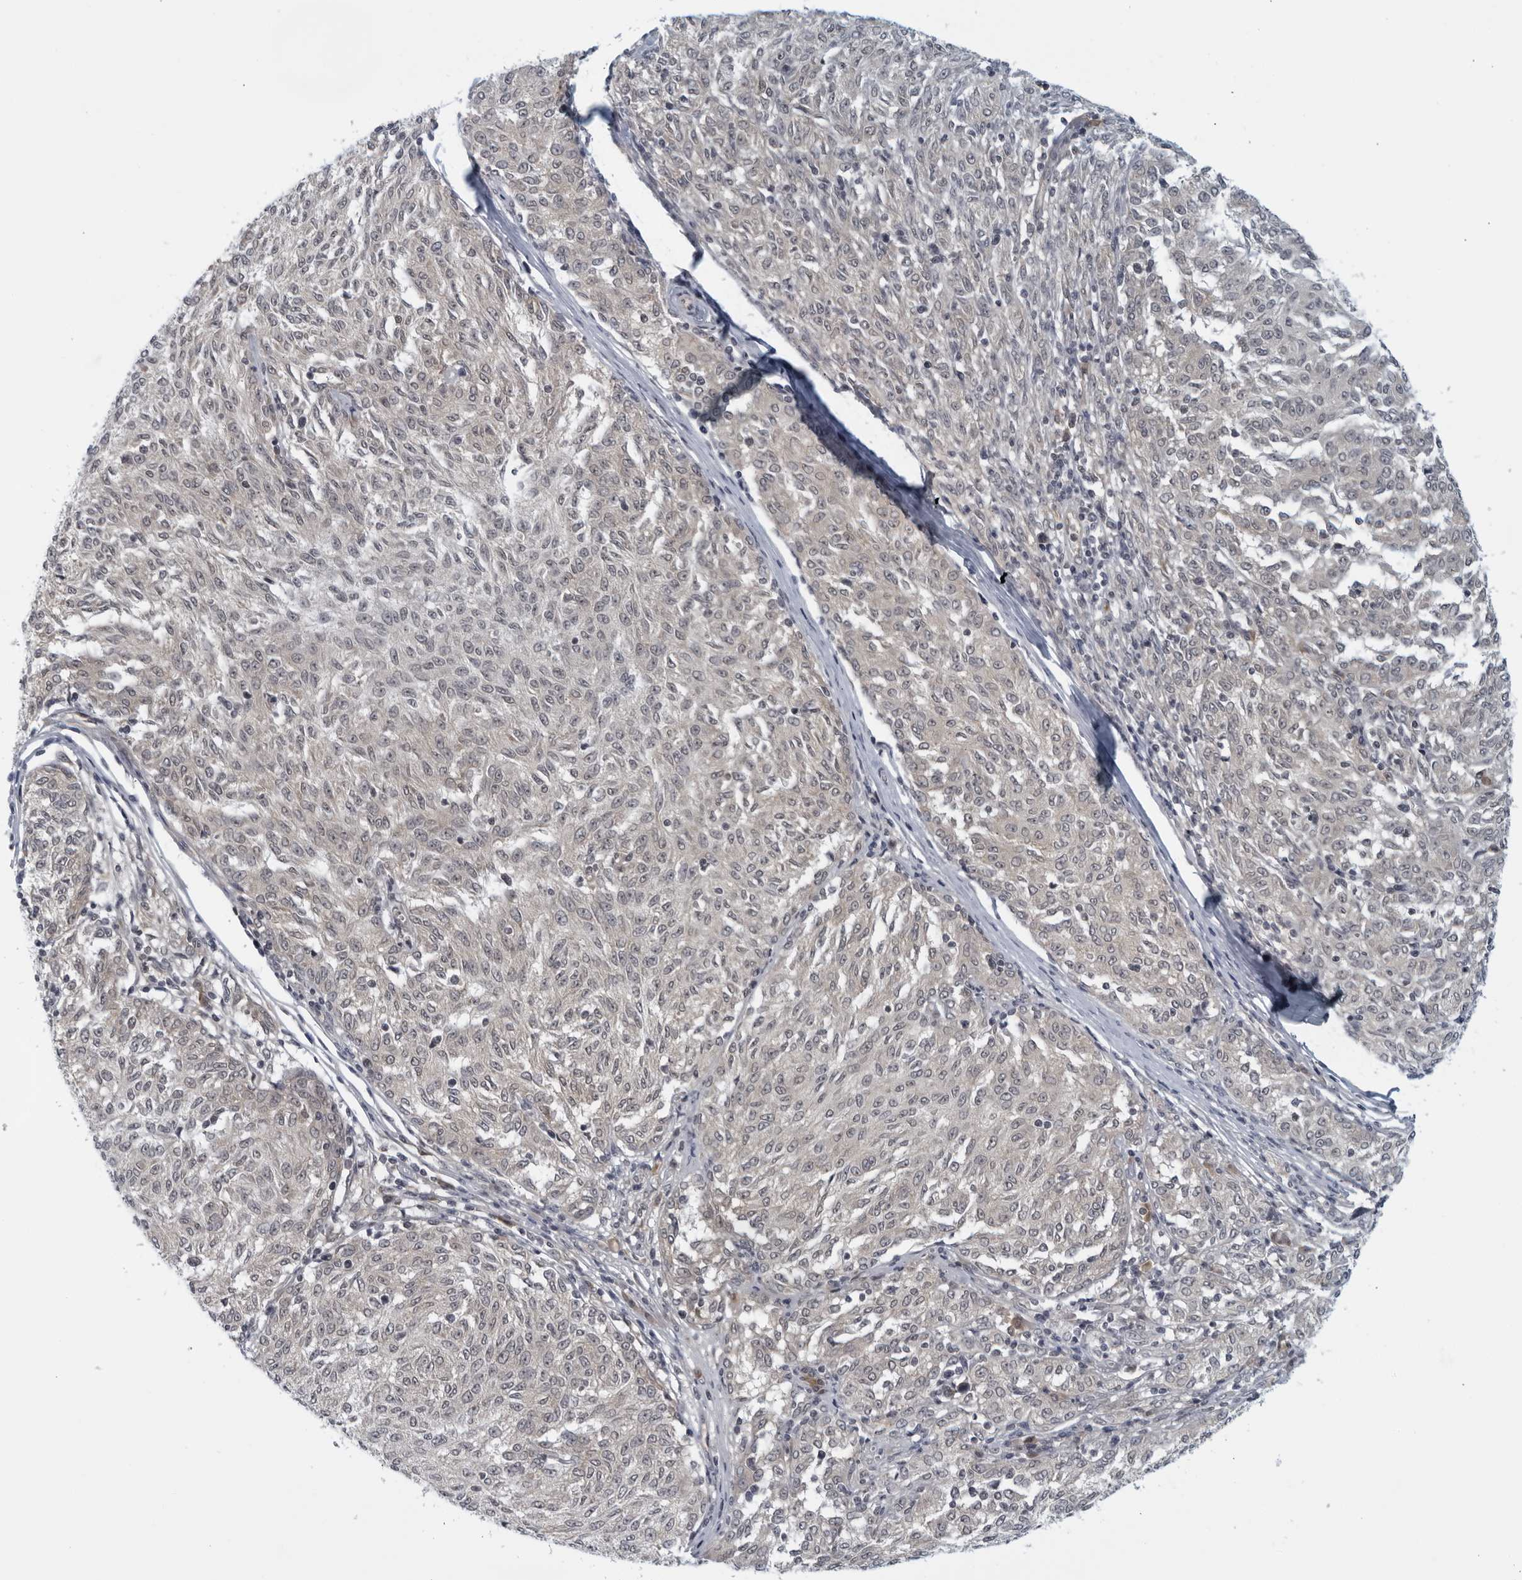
{"staining": {"intensity": "negative", "quantity": "none", "location": "none"}, "tissue": "melanoma", "cell_type": "Tumor cells", "image_type": "cancer", "snomed": [{"axis": "morphology", "description": "Malignant melanoma, NOS"}, {"axis": "topography", "description": "Skin"}], "caption": "An immunohistochemistry (IHC) histopathology image of malignant melanoma is shown. There is no staining in tumor cells of malignant melanoma.", "gene": "RC3H1", "patient": {"sex": "female", "age": 72}}